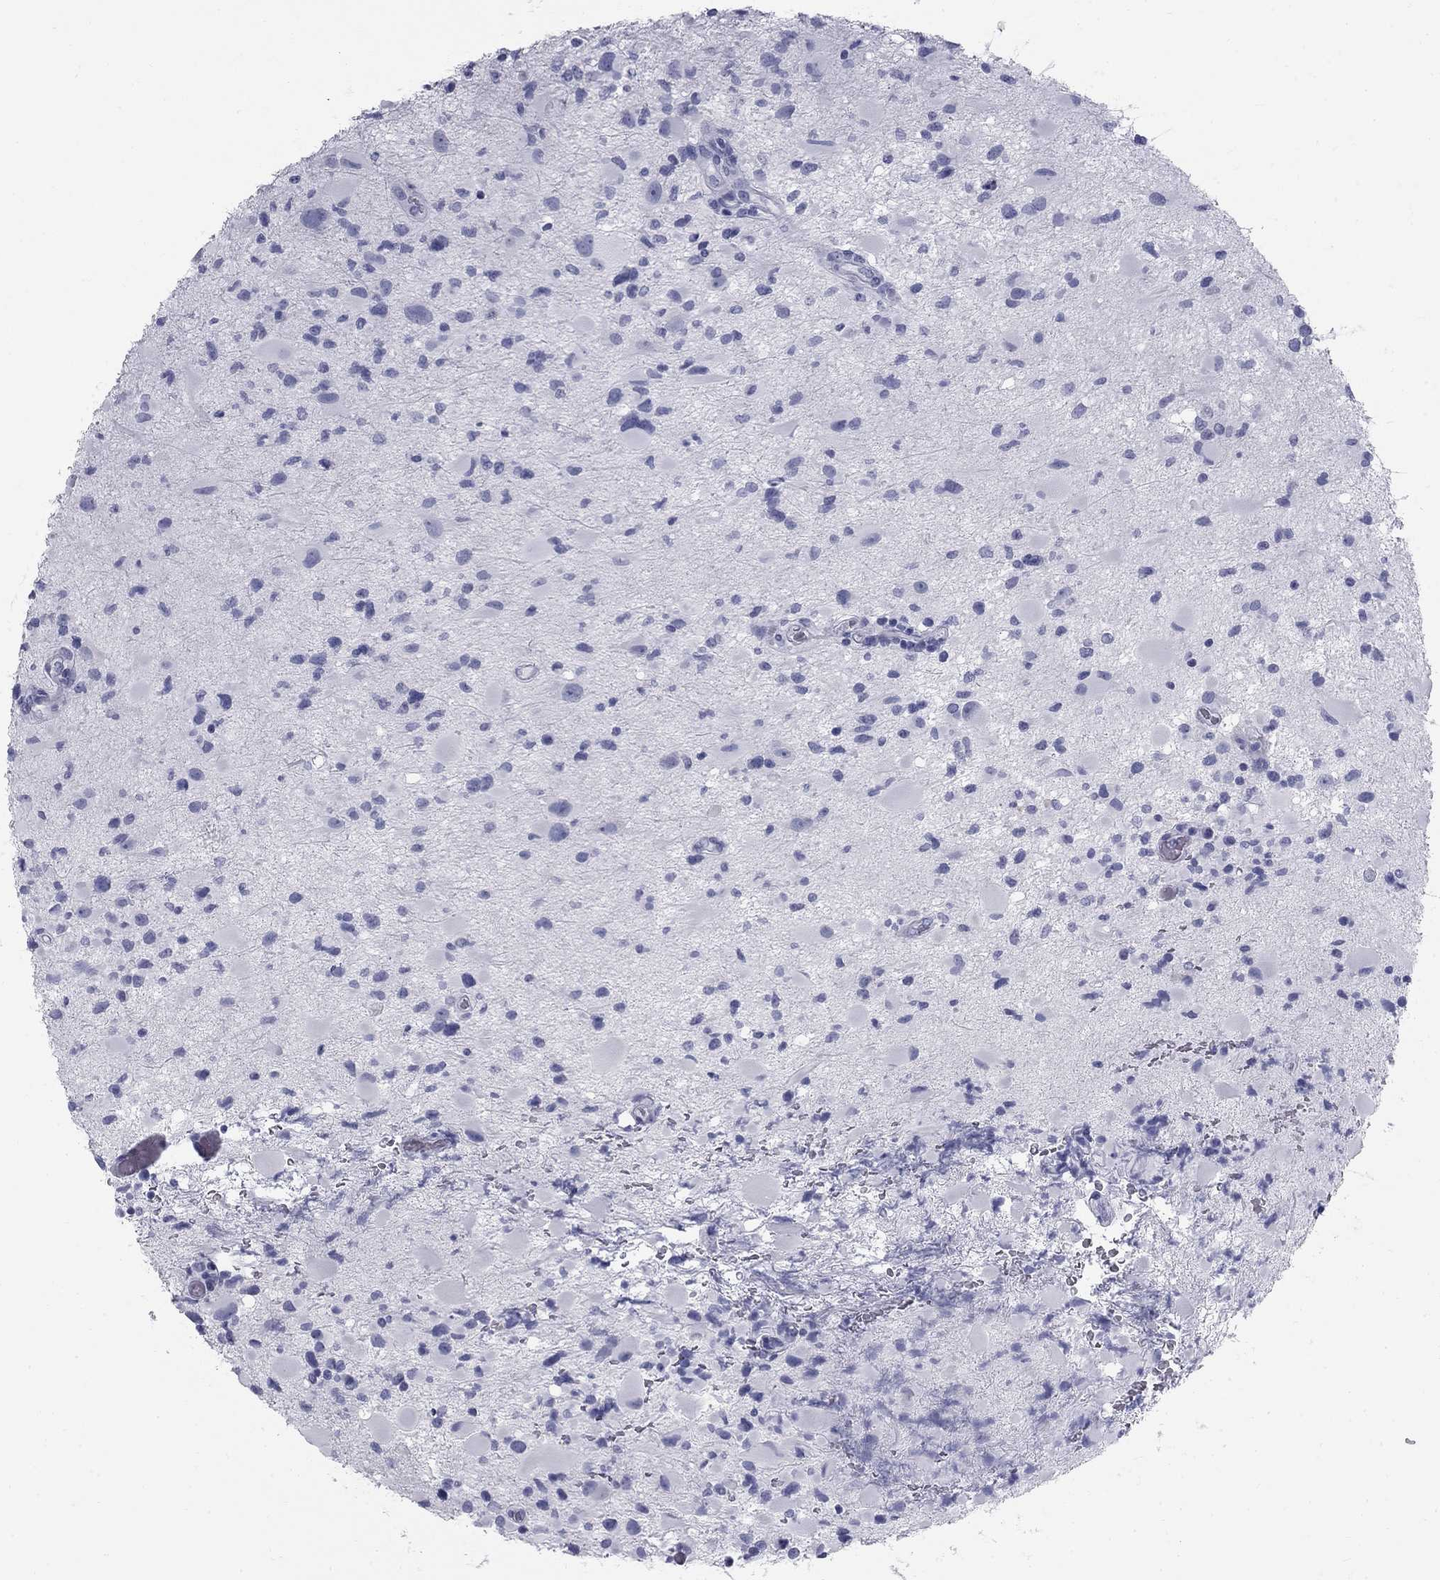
{"staining": {"intensity": "negative", "quantity": "none", "location": "none"}, "tissue": "glioma", "cell_type": "Tumor cells", "image_type": "cancer", "snomed": [{"axis": "morphology", "description": "Glioma, malignant, Low grade"}, {"axis": "topography", "description": "Brain"}], "caption": "Malignant glioma (low-grade) was stained to show a protein in brown. There is no significant expression in tumor cells.", "gene": "SULT2B1", "patient": {"sex": "female", "age": 32}}